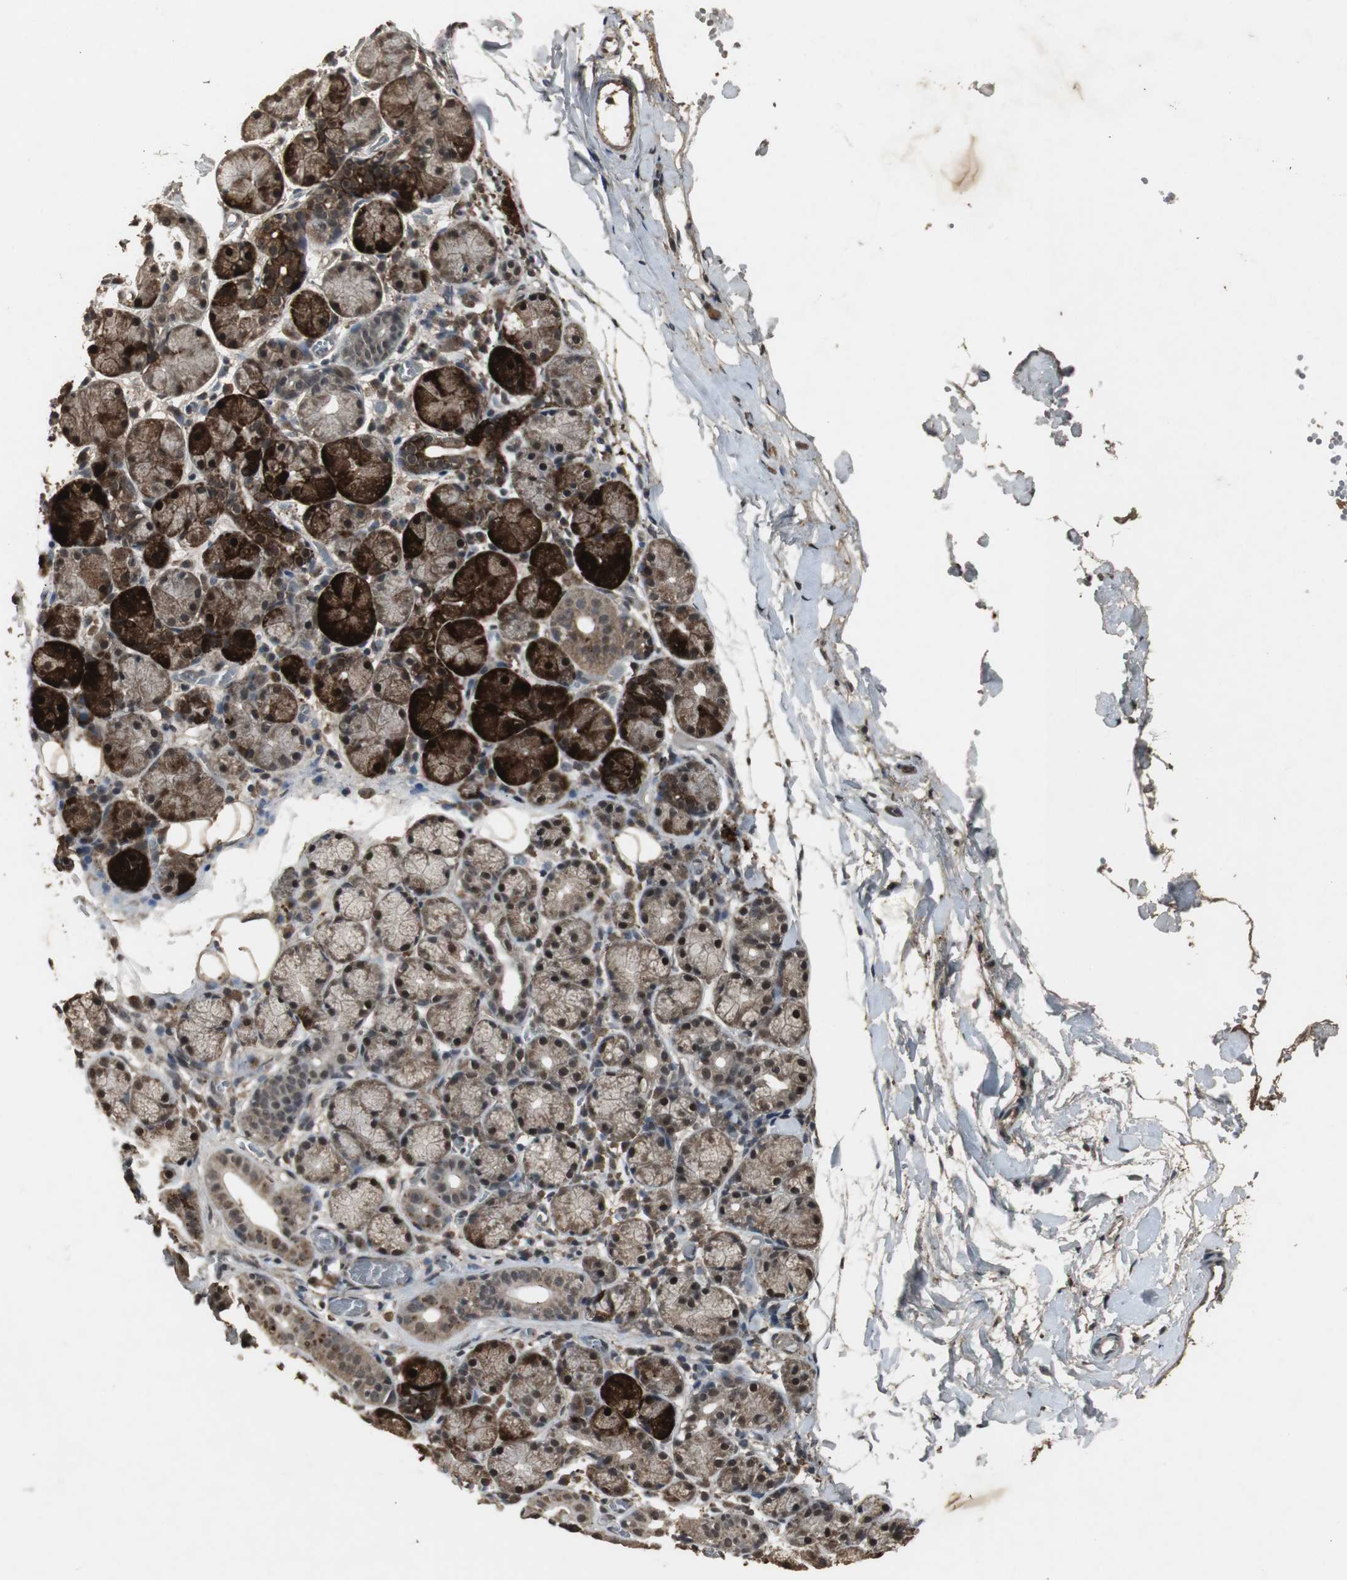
{"staining": {"intensity": "strong", "quantity": ">75%", "location": "cytoplasmic/membranous,nuclear"}, "tissue": "salivary gland", "cell_type": "Glandular cells", "image_type": "normal", "snomed": [{"axis": "morphology", "description": "Normal tissue, NOS"}, {"axis": "topography", "description": "Salivary gland"}], "caption": "IHC of benign salivary gland exhibits high levels of strong cytoplasmic/membranous,nuclear expression in approximately >75% of glandular cells. The staining is performed using DAB (3,3'-diaminobenzidine) brown chromogen to label protein expression. The nuclei are counter-stained blue using hematoxylin.", "gene": "EMX1", "patient": {"sex": "female", "age": 24}}